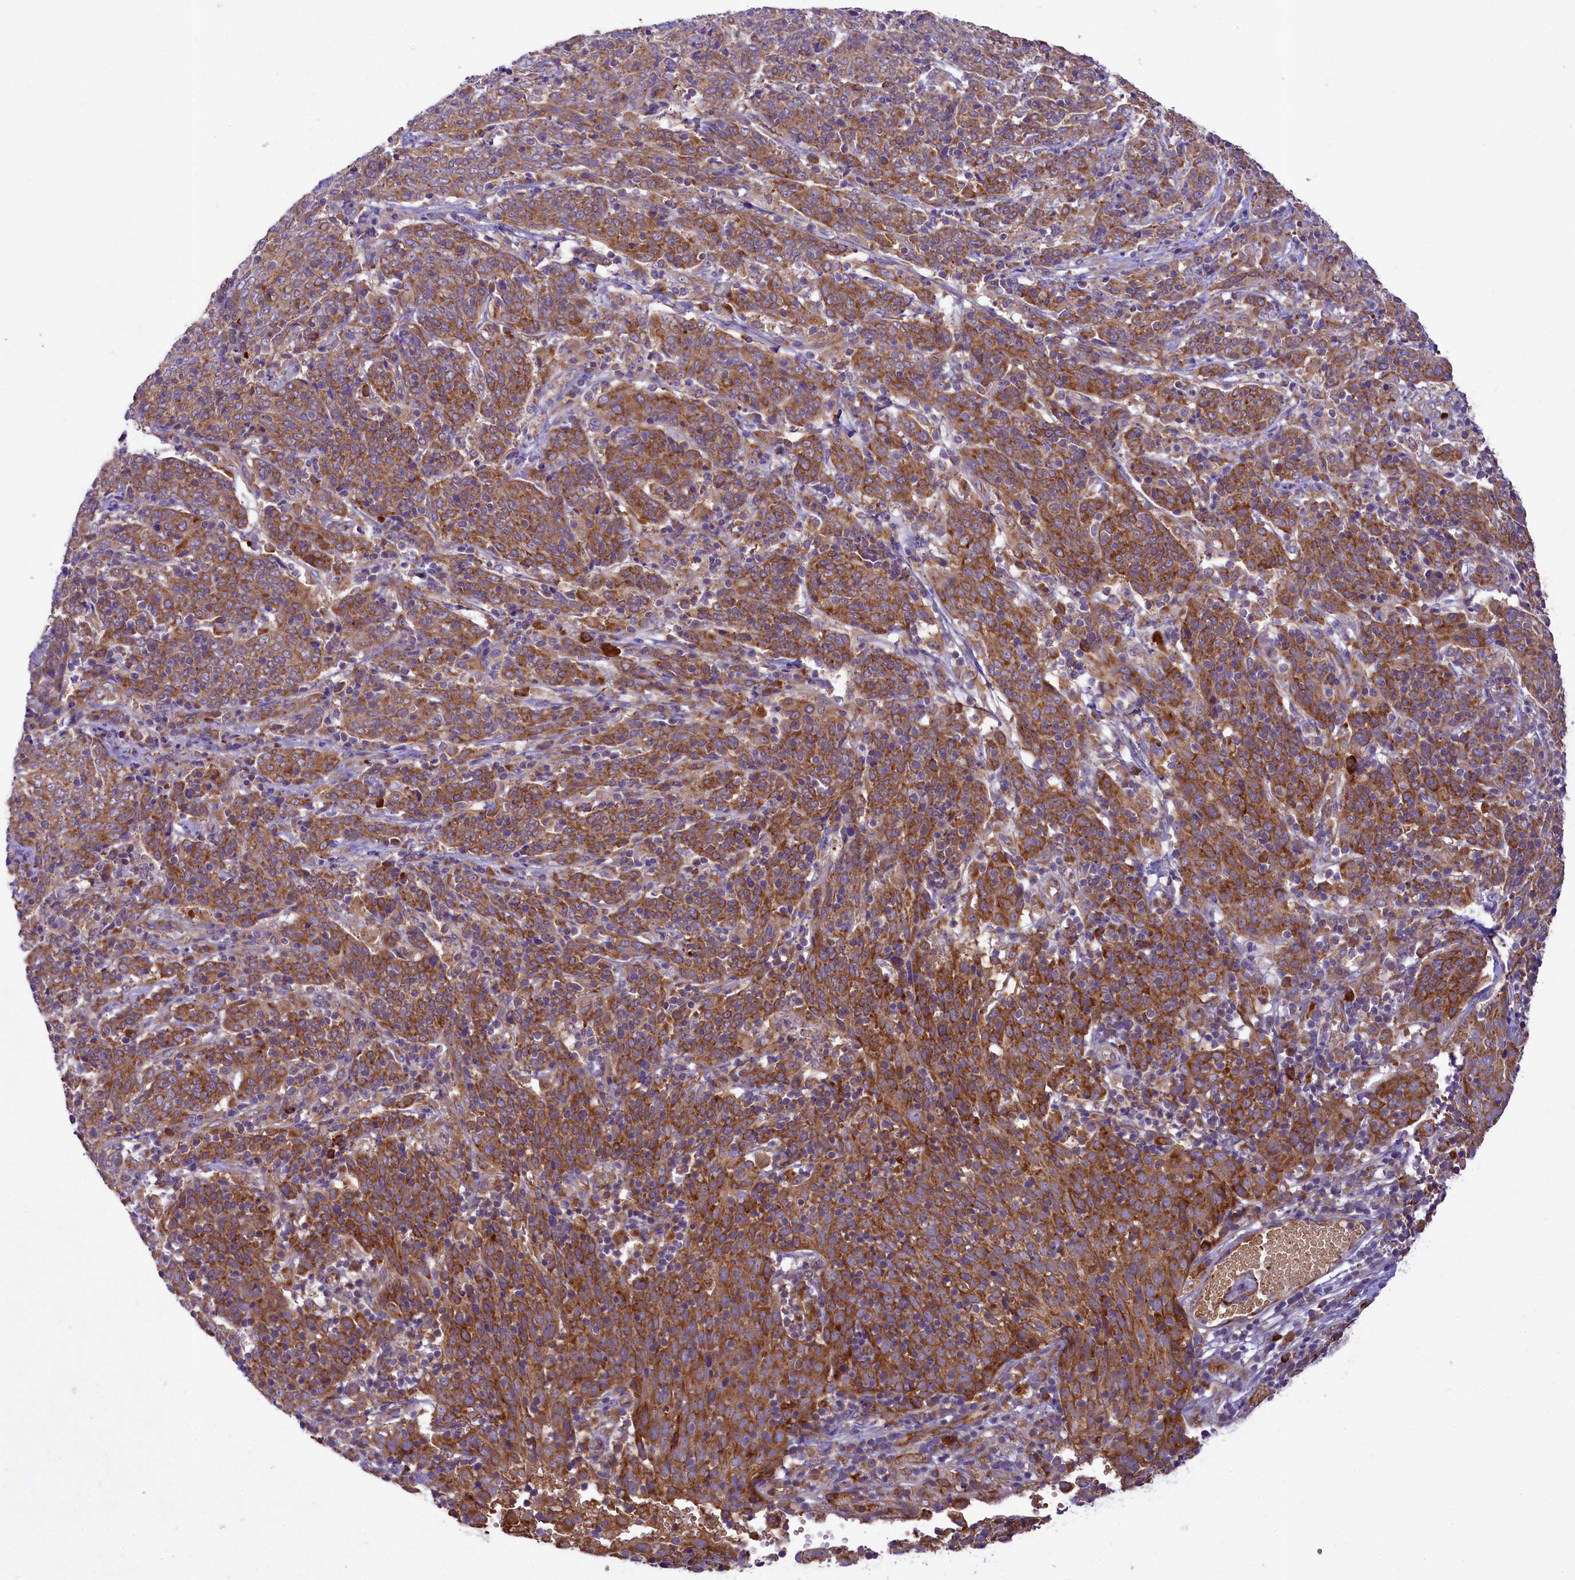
{"staining": {"intensity": "moderate", "quantity": ">75%", "location": "cytoplasmic/membranous"}, "tissue": "cervical cancer", "cell_type": "Tumor cells", "image_type": "cancer", "snomed": [{"axis": "morphology", "description": "Squamous cell carcinoma, NOS"}, {"axis": "topography", "description": "Cervix"}], "caption": "Protein staining of cervical cancer (squamous cell carcinoma) tissue demonstrates moderate cytoplasmic/membranous positivity in approximately >75% of tumor cells. Immunohistochemistry (ihc) stains the protein of interest in brown and the nuclei are stained blue.", "gene": "LARP4", "patient": {"sex": "female", "age": 67}}